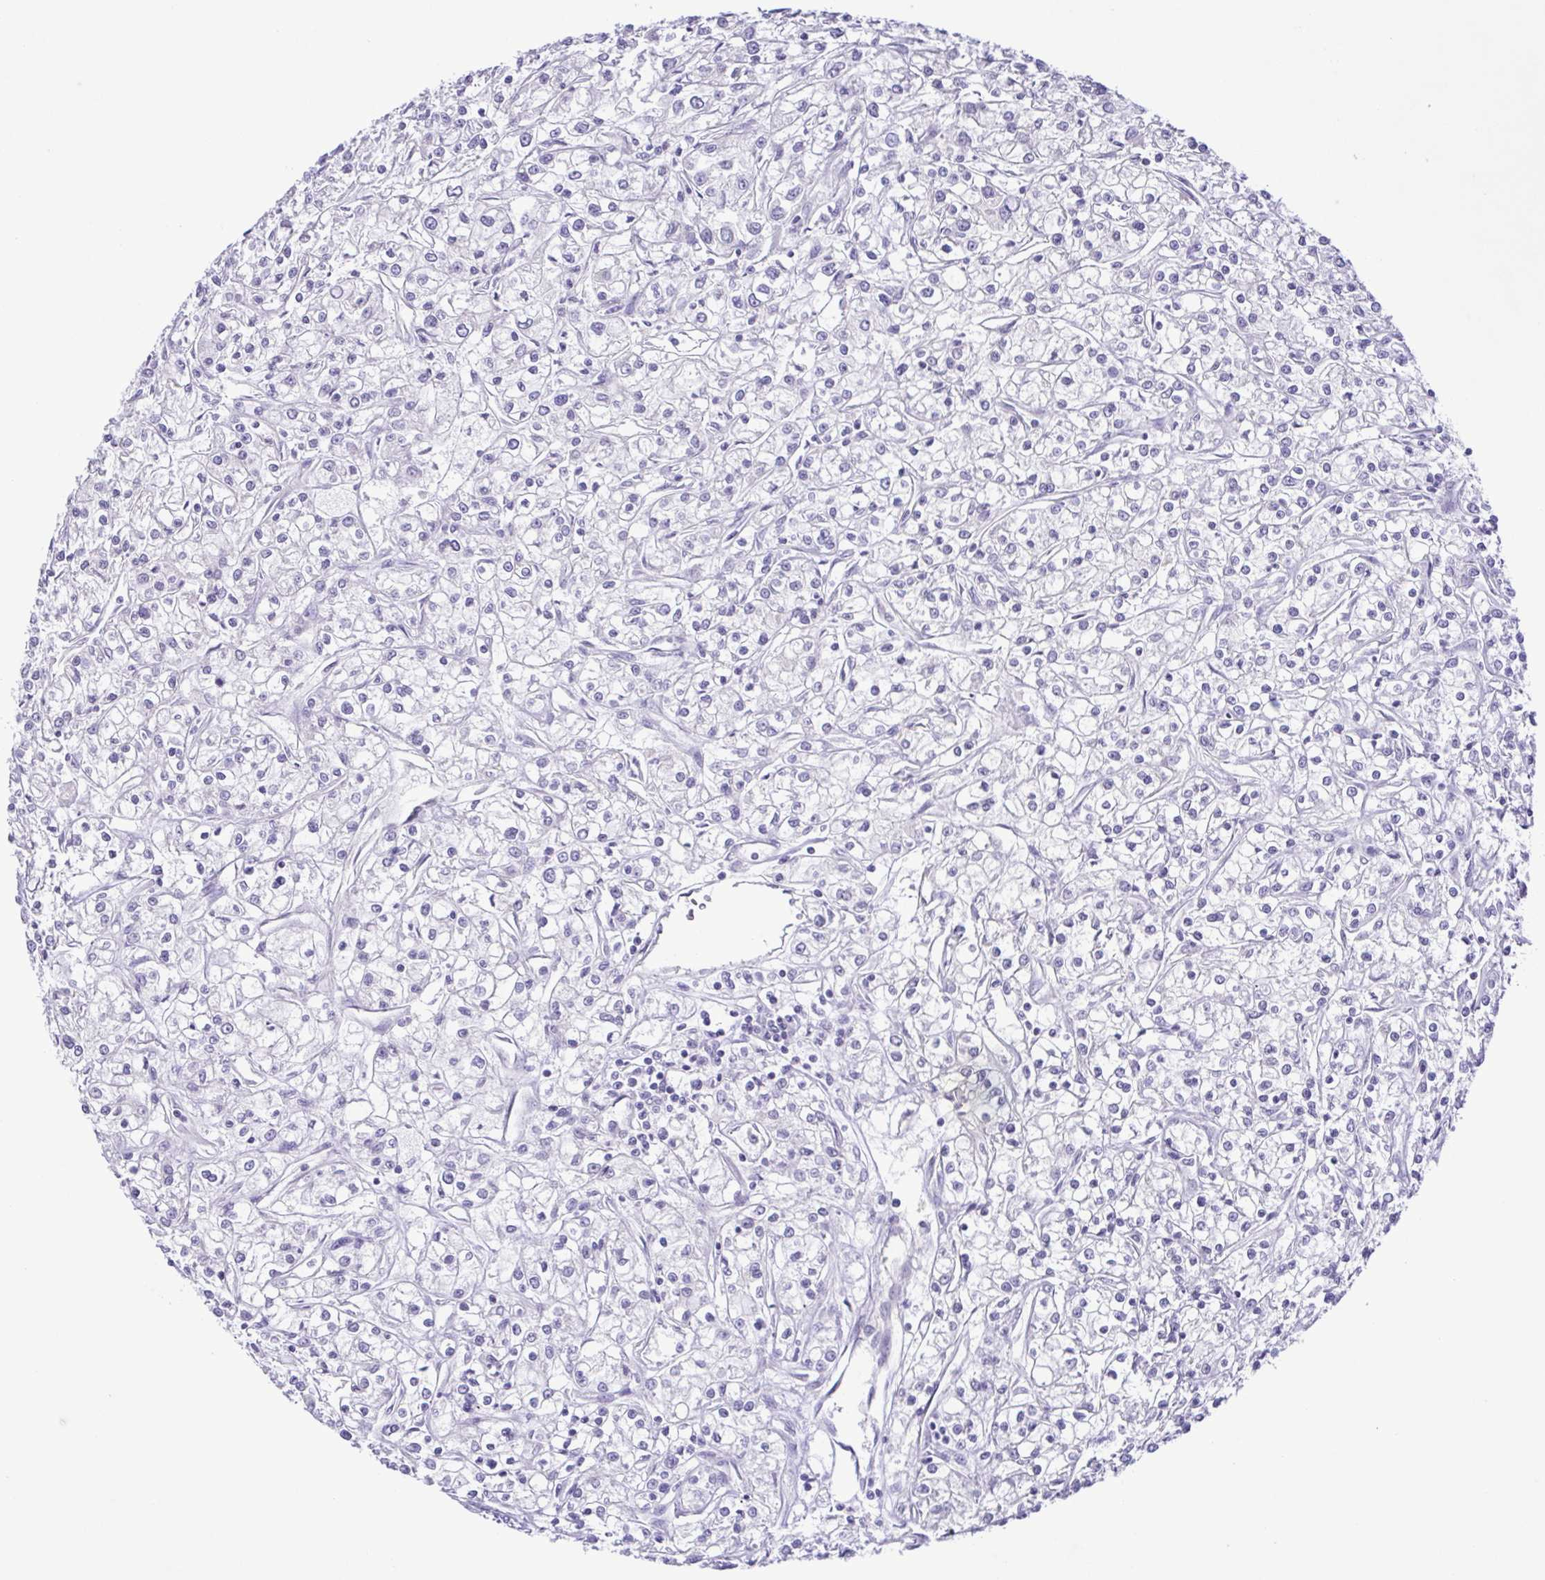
{"staining": {"intensity": "negative", "quantity": "none", "location": "none"}, "tissue": "renal cancer", "cell_type": "Tumor cells", "image_type": "cancer", "snomed": [{"axis": "morphology", "description": "Adenocarcinoma, NOS"}, {"axis": "topography", "description": "Kidney"}], "caption": "This is a histopathology image of immunohistochemistry (IHC) staining of renal cancer (adenocarcinoma), which shows no staining in tumor cells.", "gene": "IL1RN", "patient": {"sex": "female", "age": 59}}